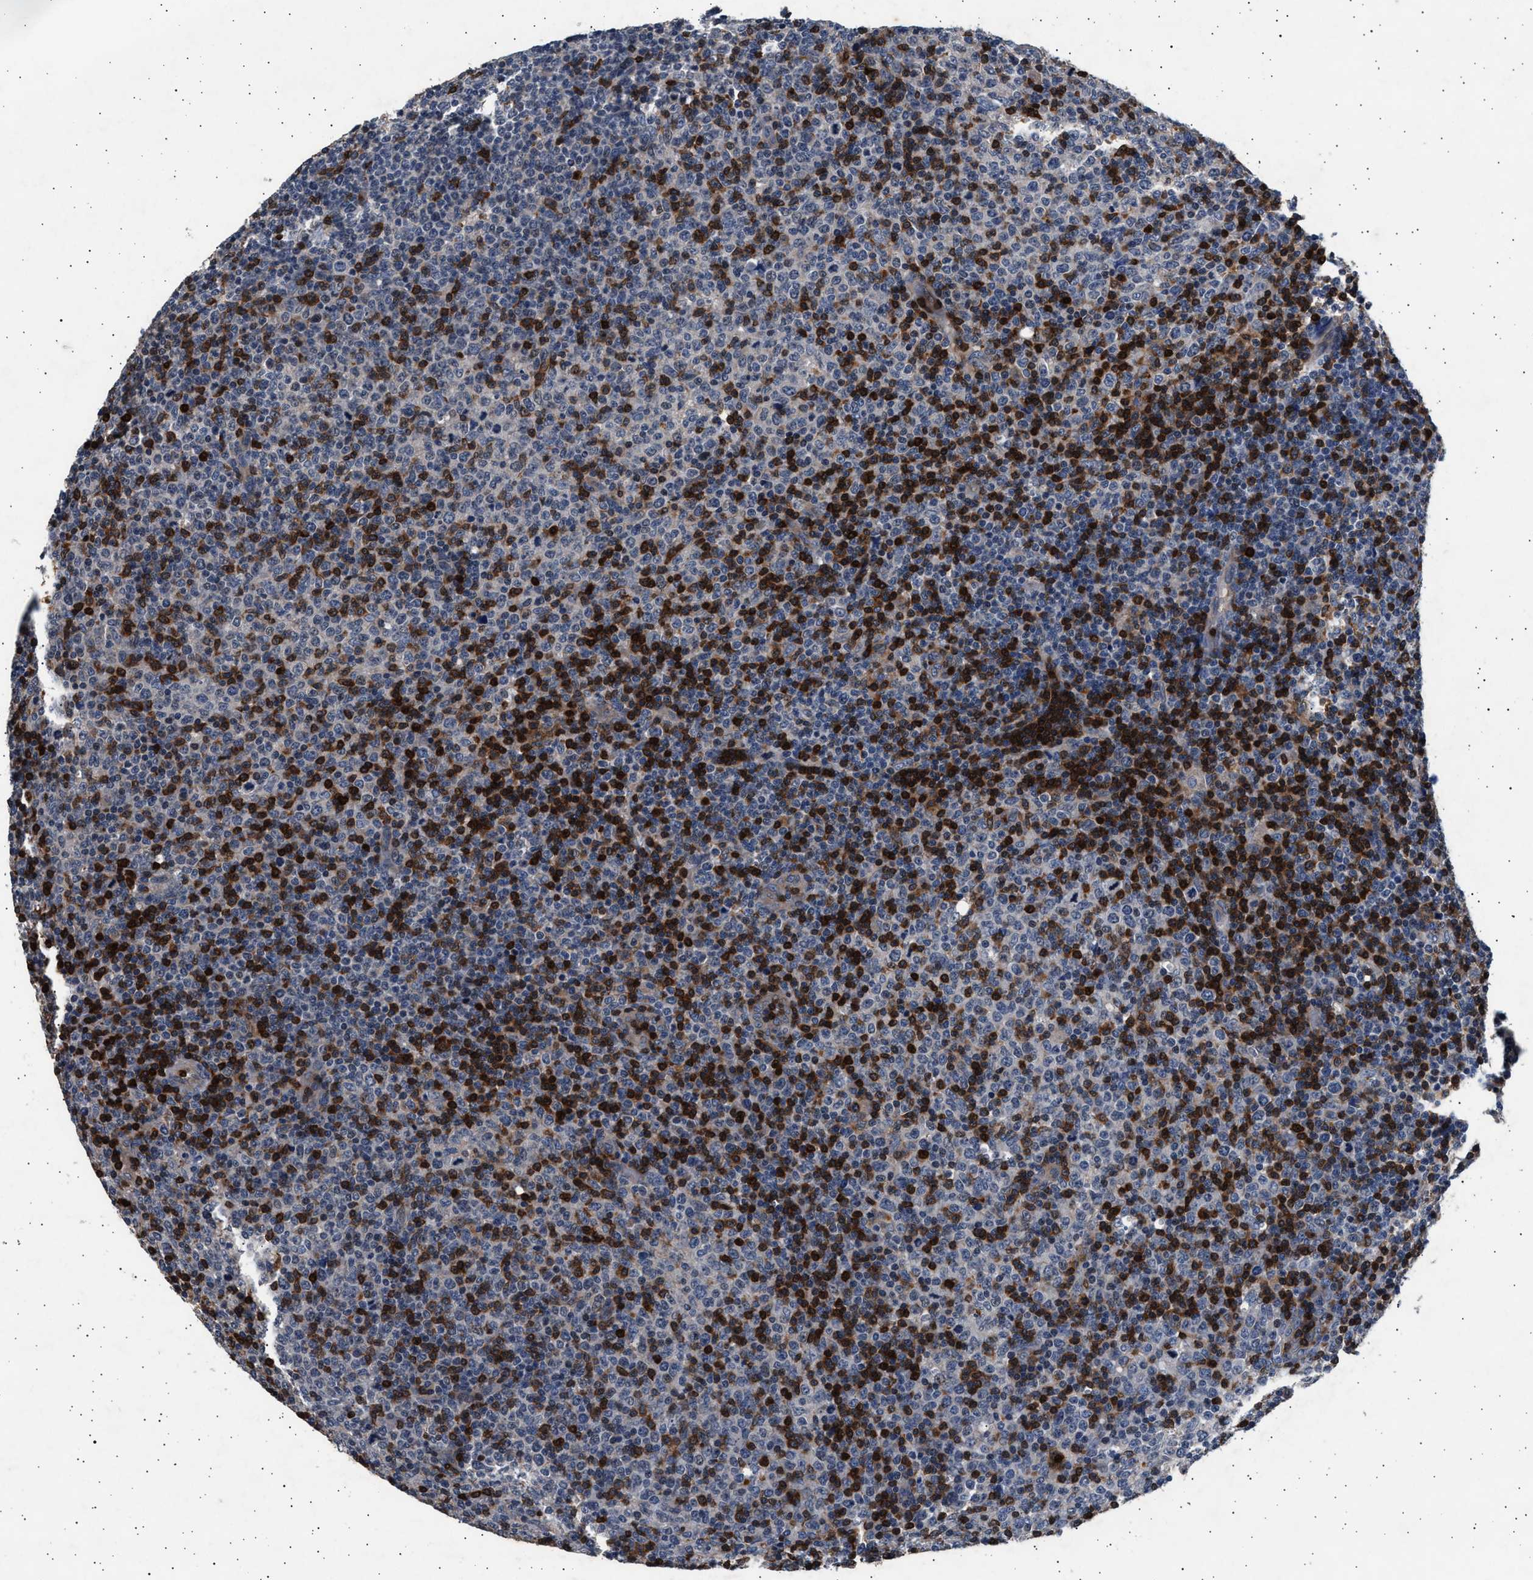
{"staining": {"intensity": "negative", "quantity": "none", "location": "none"}, "tissue": "lymphoma", "cell_type": "Tumor cells", "image_type": "cancer", "snomed": [{"axis": "morphology", "description": "Malignant lymphoma, non-Hodgkin's type, Low grade"}, {"axis": "topography", "description": "Lymph node"}], "caption": "High power microscopy histopathology image of an immunohistochemistry (IHC) image of malignant lymphoma, non-Hodgkin's type (low-grade), revealing no significant staining in tumor cells. (Brightfield microscopy of DAB IHC at high magnification).", "gene": "GRAP2", "patient": {"sex": "male", "age": 70}}